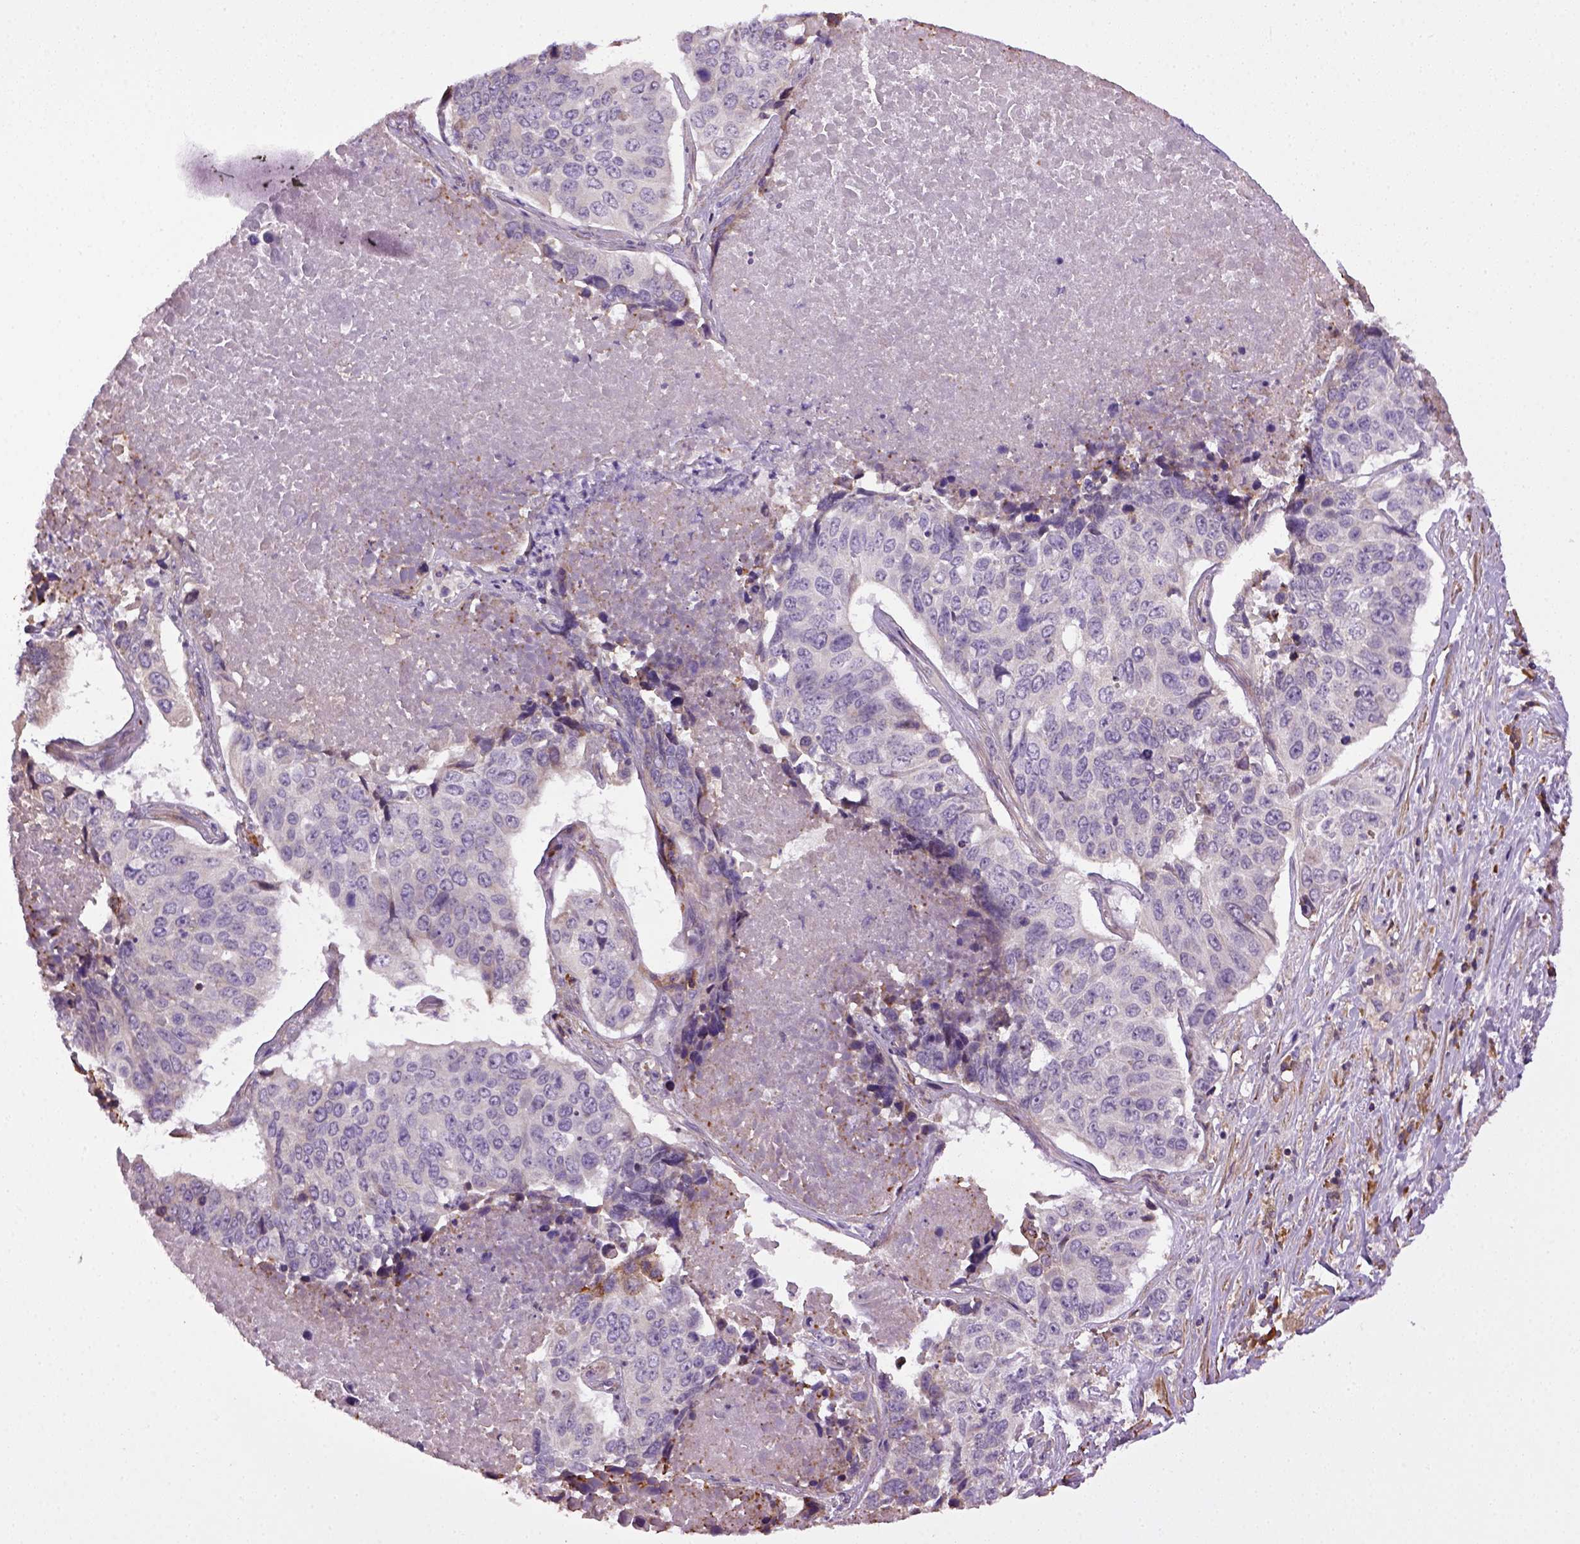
{"staining": {"intensity": "negative", "quantity": "none", "location": "none"}, "tissue": "lung cancer", "cell_type": "Tumor cells", "image_type": "cancer", "snomed": [{"axis": "morphology", "description": "Normal tissue, NOS"}, {"axis": "morphology", "description": "Squamous cell carcinoma, NOS"}, {"axis": "topography", "description": "Bronchus"}, {"axis": "topography", "description": "Lung"}], "caption": "This micrograph is of squamous cell carcinoma (lung) stained with immunohistochemistry (IHC) to label a protein in brown with the nuclei are counter-stained blue. There is no staining in tumor cells.", "gene": "TPRG1", "patient": {"sex": "male", "age": 64}}